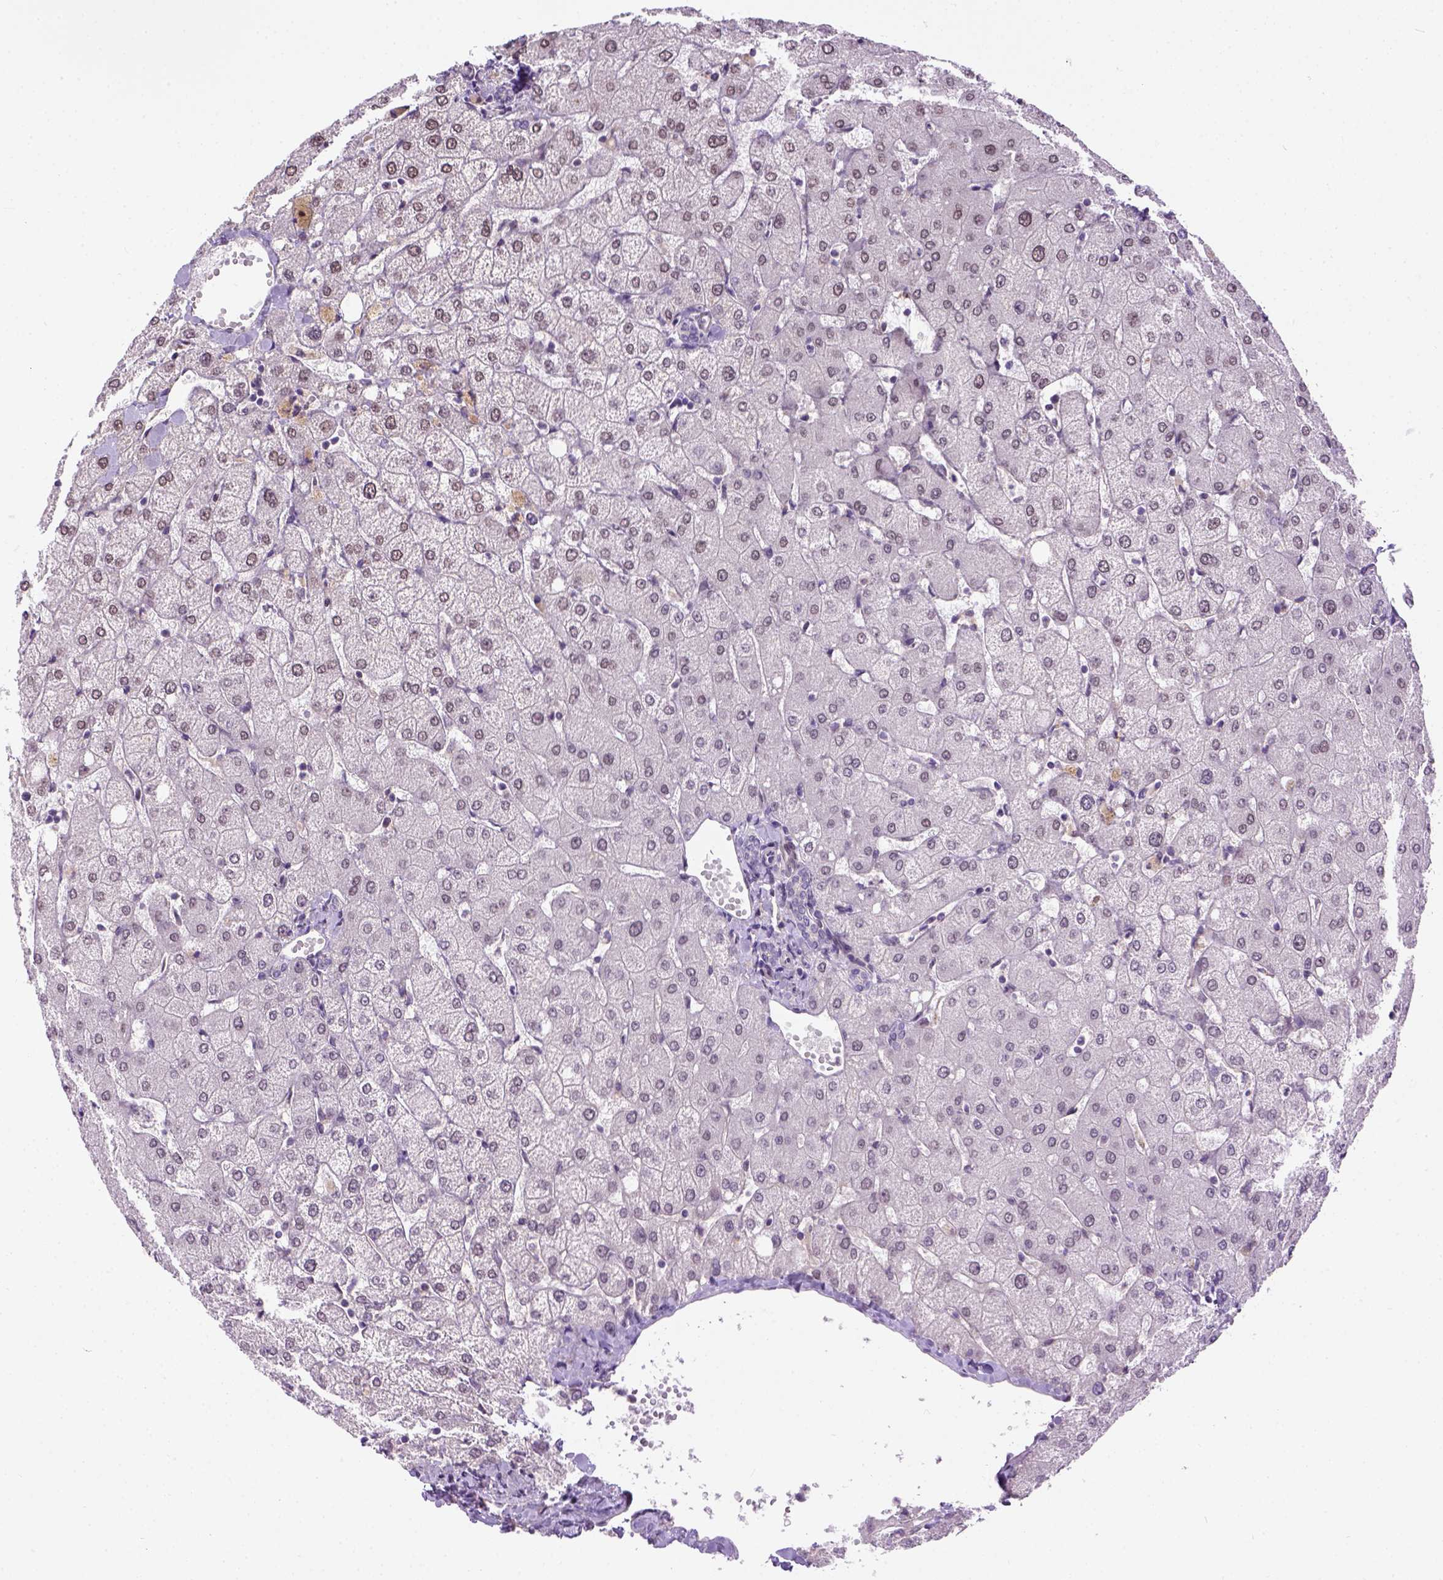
{"staining": {"intensity": "negative", "quantity": "none", "location": "none"}, "tissue": "liver", "cell_type": "Cholangiocytes", "image_type": "normal", "snomed": [{"axis": "morphology", "description": "Normal tissue, NOS"}, {"axis": "topography", "description": "Liver"}], "caption": "Immunohistochemical staining of normal human liver exhibits no significant positivity in cholangiocytes.", "gene": "KAZN", "patient": {"sex": "female", "age": 54}}